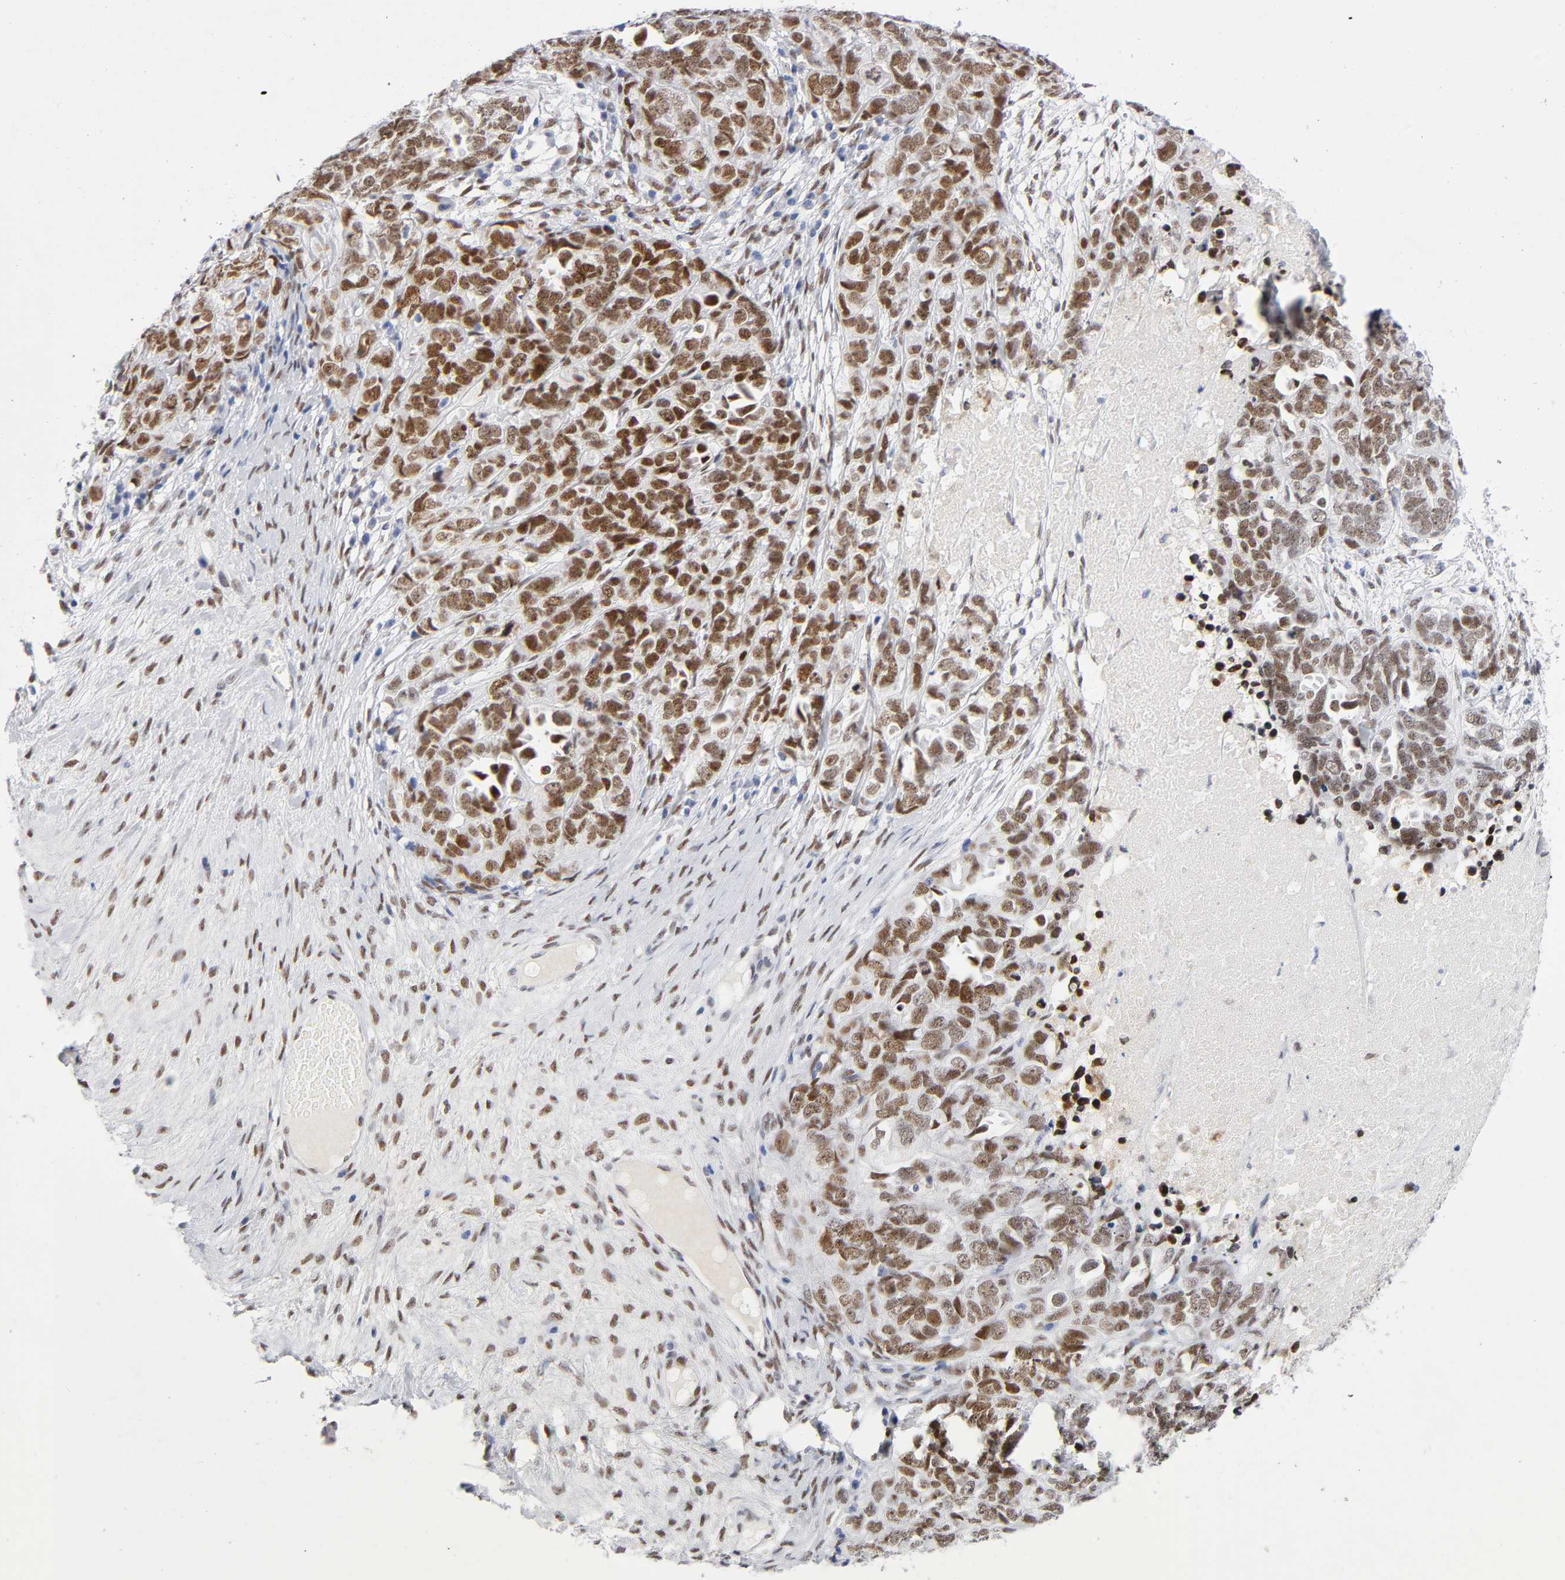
{"staining": {"intensity": "moderate", "quantity": ">75%", "location": "nuclear"}, "tissue": "ovarian cancer", "cell_type": "Tumor cells", "image_type": "cancer", "snomed": [{"axis": "morphology", "description": "Cystadenocarcinoma, serous, NOS"}, {"axis": "topography", "description": "Ovary"}], "caption": "Immunohistochemical staining of serous cystadenocarcinoma (ovarian) reveals medium levels of moderate nuclear expression in about >75% of tumor cells.", "gene": "NFIC", "patient": {"sex": "female", "age": 82}}